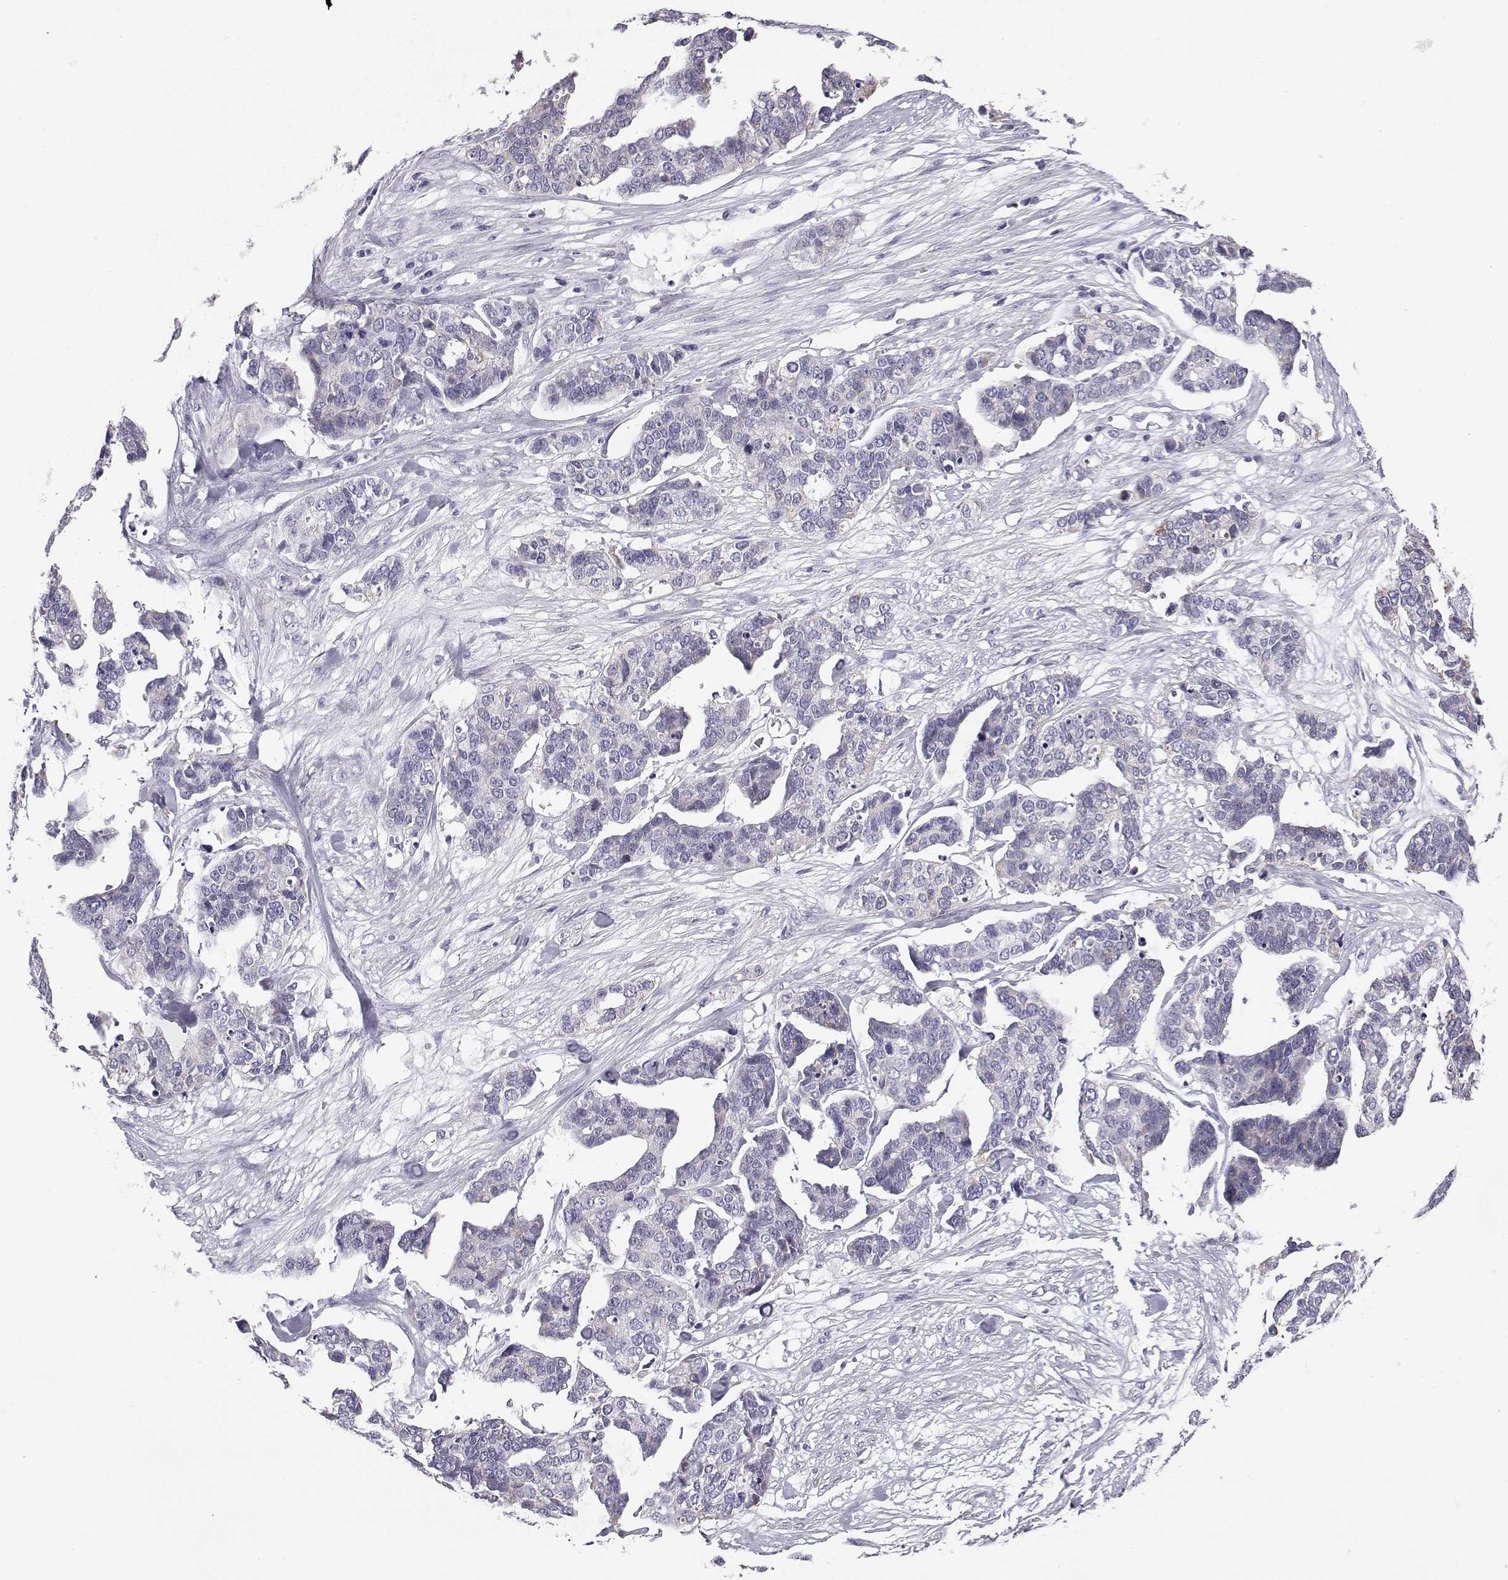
{"staining": {"intensity": "negative", "quantity": "none", "location": "none"}, "tissue": "ovarian cancer", "cell_type": "Tumor cells", "image_type": "cancer", "snomed": [{"axis": "morphology", "description": "Carcinoma, endometroid"}, {"axis": "topography", "description": "Ovary"}], "caption": "Immunohistochemical staining of human ovarian cancer (endometroid carcinoma) shows no significant expression in tumor cells.", "gene": "KCNMB4", "patient": {"sex": "female", "age": 65}}